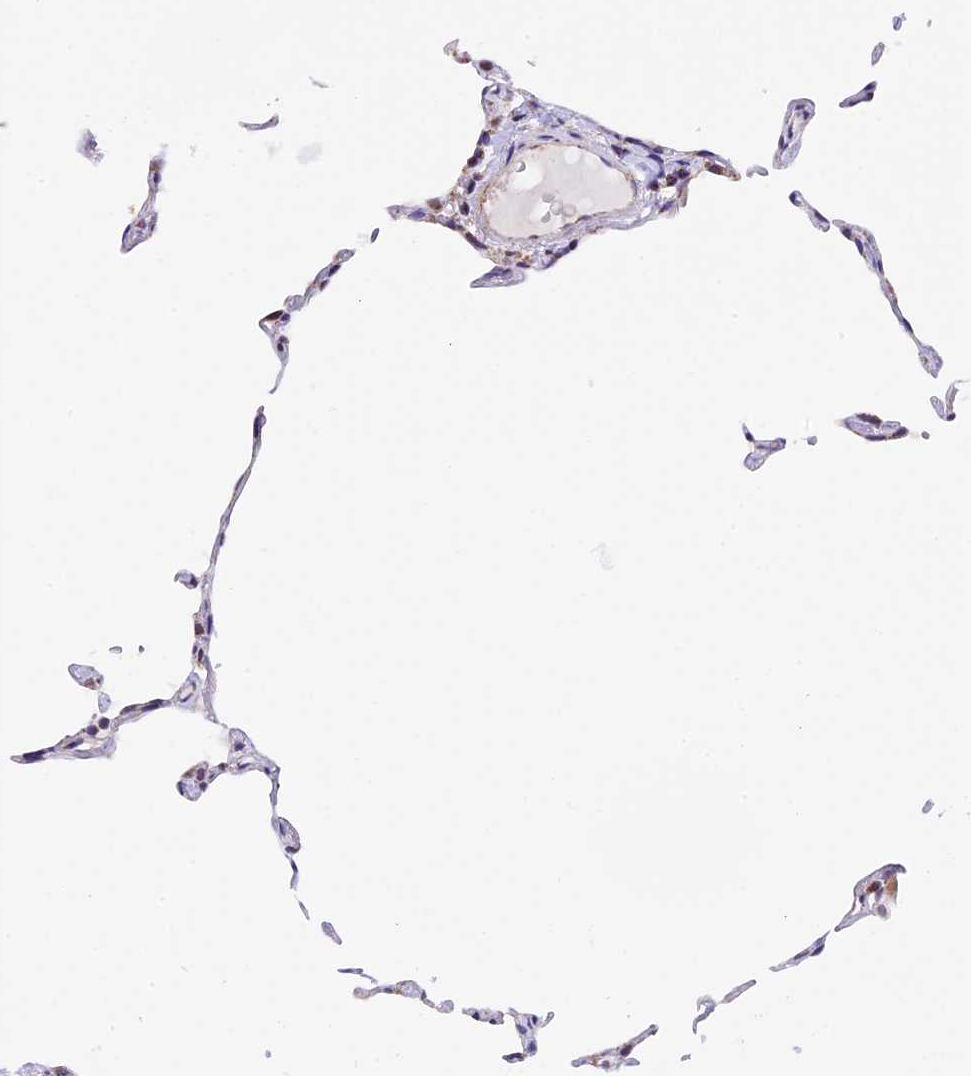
{"staining": {"intensity": "weak", "quantity": "<25%", "location": "cytoplasmic/membranous"}, "tissue": "lung", "cell_type": "Alveolar cells", "image_type": "normal", "snomed": [{"axis": "morphology", "description": "Normal tissue, NOS"}, {"axis": "topography", "description": "Lung"}], "caption": "Immunohistochemistry (IHC) photomicrograph of normal lung: human lung stained with DAB demonstrates no significant protein staining in alveolar cells.", "gene": "TFAM", "patient": {"sex": "female", "age": 57}}